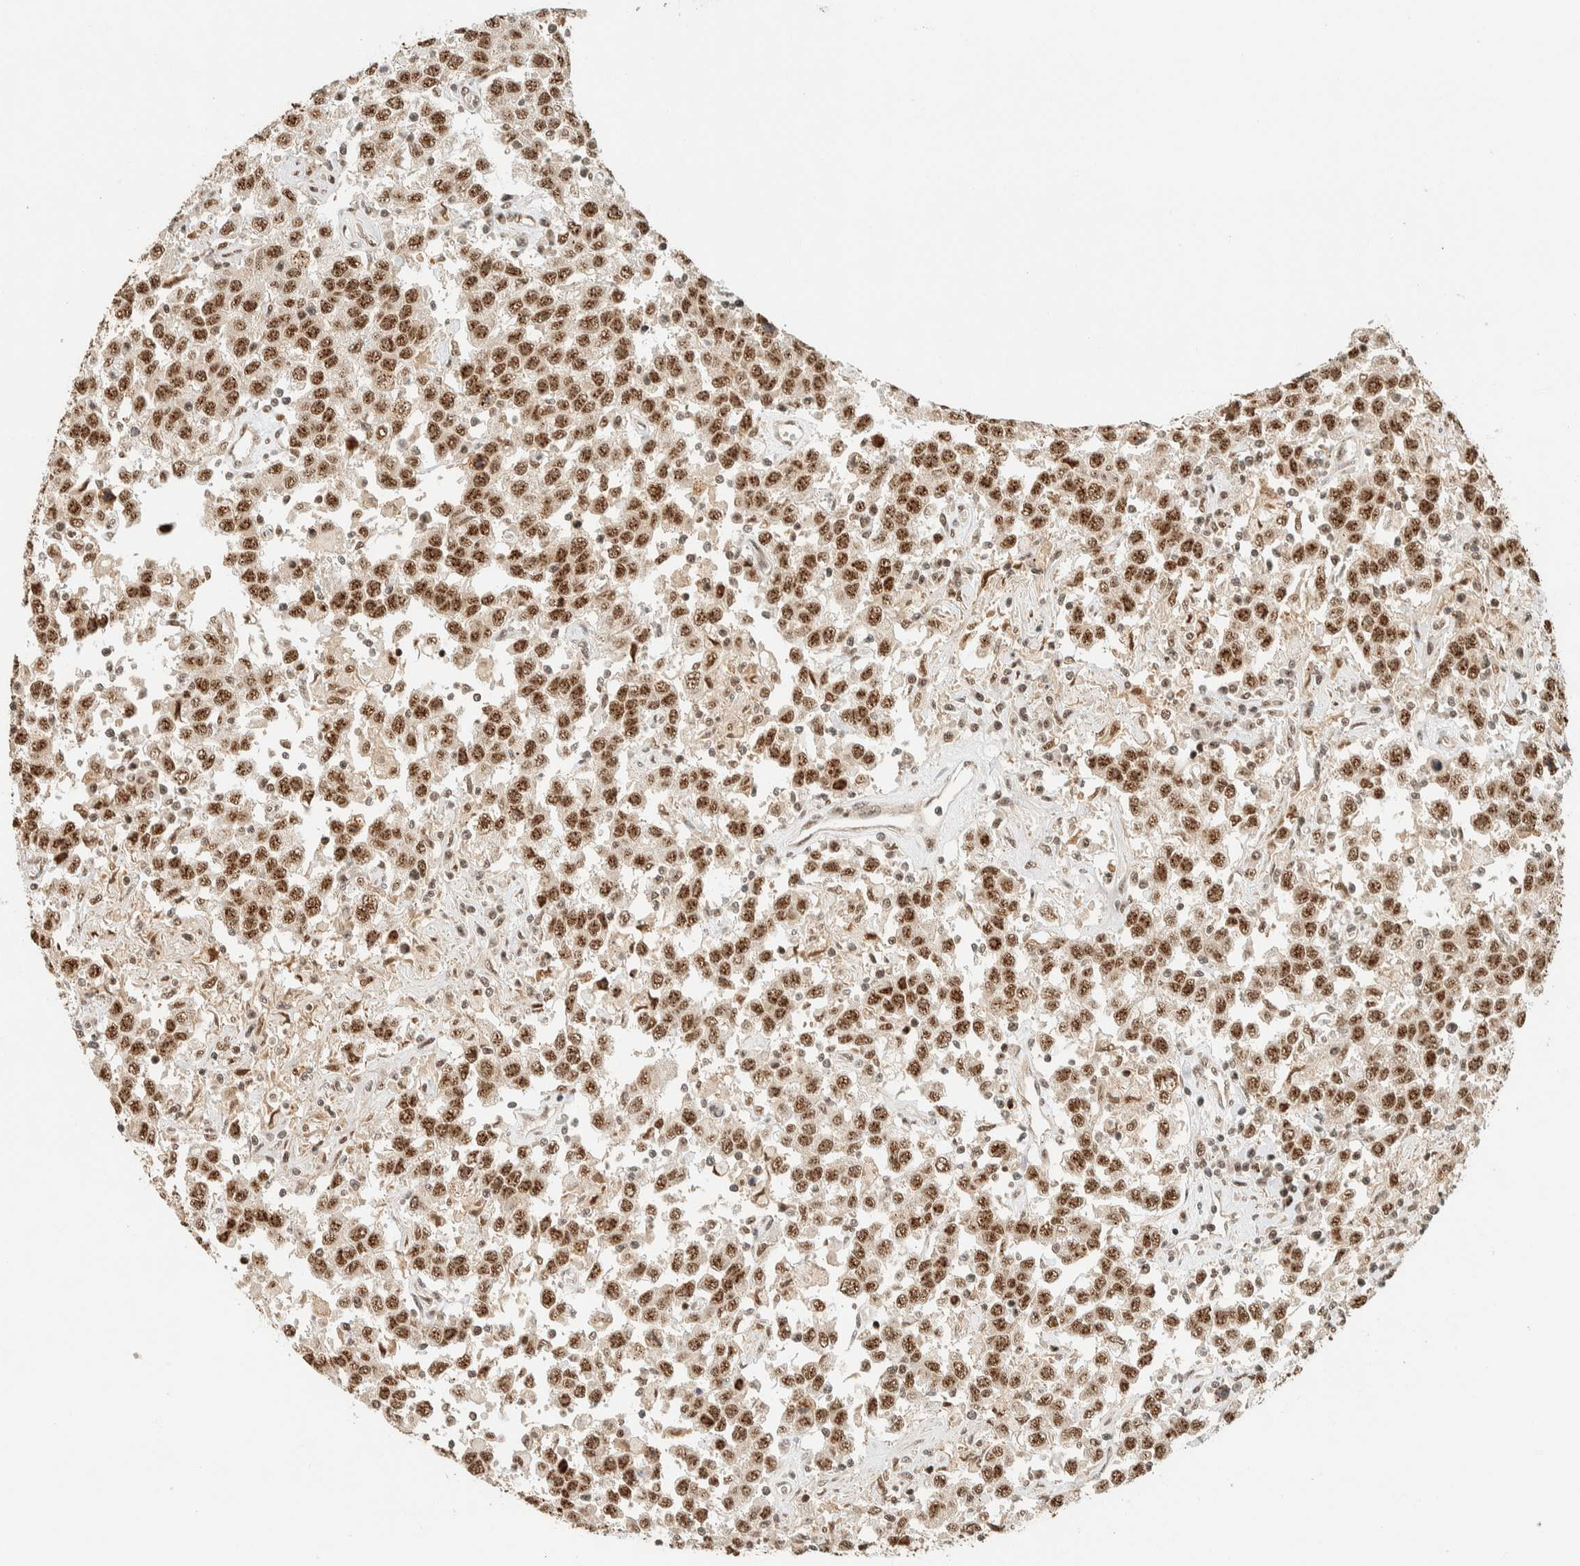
{"staining": {"intensity": "moderate", "quantity": ">75%", "location": "nuclear"}, "tissue": "testis cancer", "cell_type": "Tumor cells", "image_type": "cancer", "snomed": [{"axis": "morphology", "description": "Seminoma, NOS"}, {"axis": "topography", "description": "Testis"}], "caption": "Seminoma (testis) stained for a protein (brown) exhibits moderate nuclear positive staining in approximately >75% of tumor cells.", "gene": "SIK1", "patient": {"sex": "male", "age": 41}}